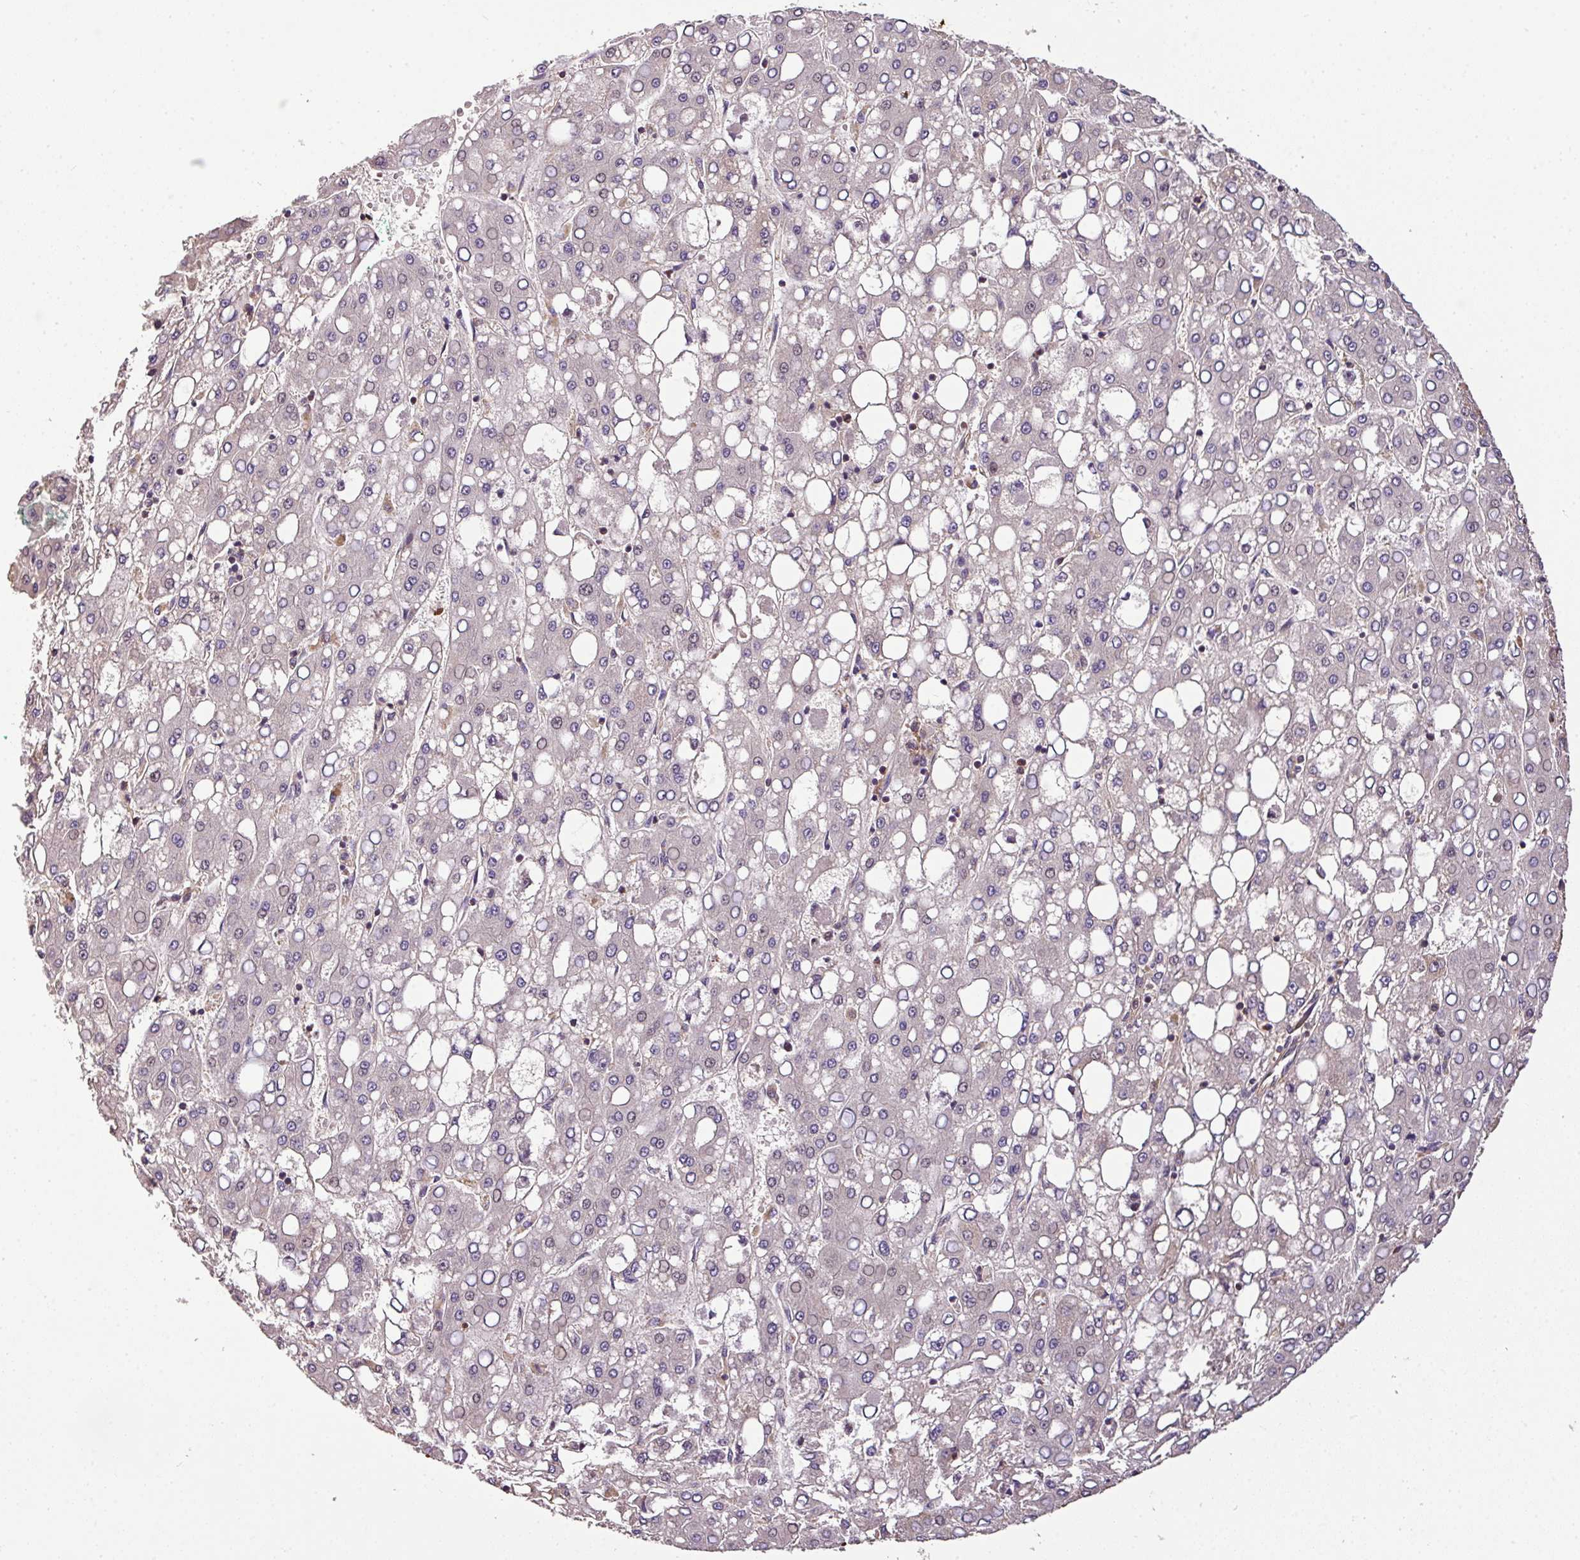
{"staining": {"intensity": "negative", "quantity": "none", "location": "none"}, "tissue": "liver cancer", "cell_type": "Tumor cells", "image_type": "cancer", "snomed": [{"axis": "morphology", "description": "Carcinoma, Hepatocellular, NOS"}, {"axis": "topography", "description": "Liver"}], "caption": "This image is of hepatocellular carcinoma (liver) stained with IHC to label a protein in brown with the nuclei are counter-stained blue. There is no positivity in tumor cells. (Brightfield microscopy of DAB (3,3'-diaminobenzidine) IHC at high magnification).", "gene": "CASS4", "patient": {"sex": "male", "age": 65}}